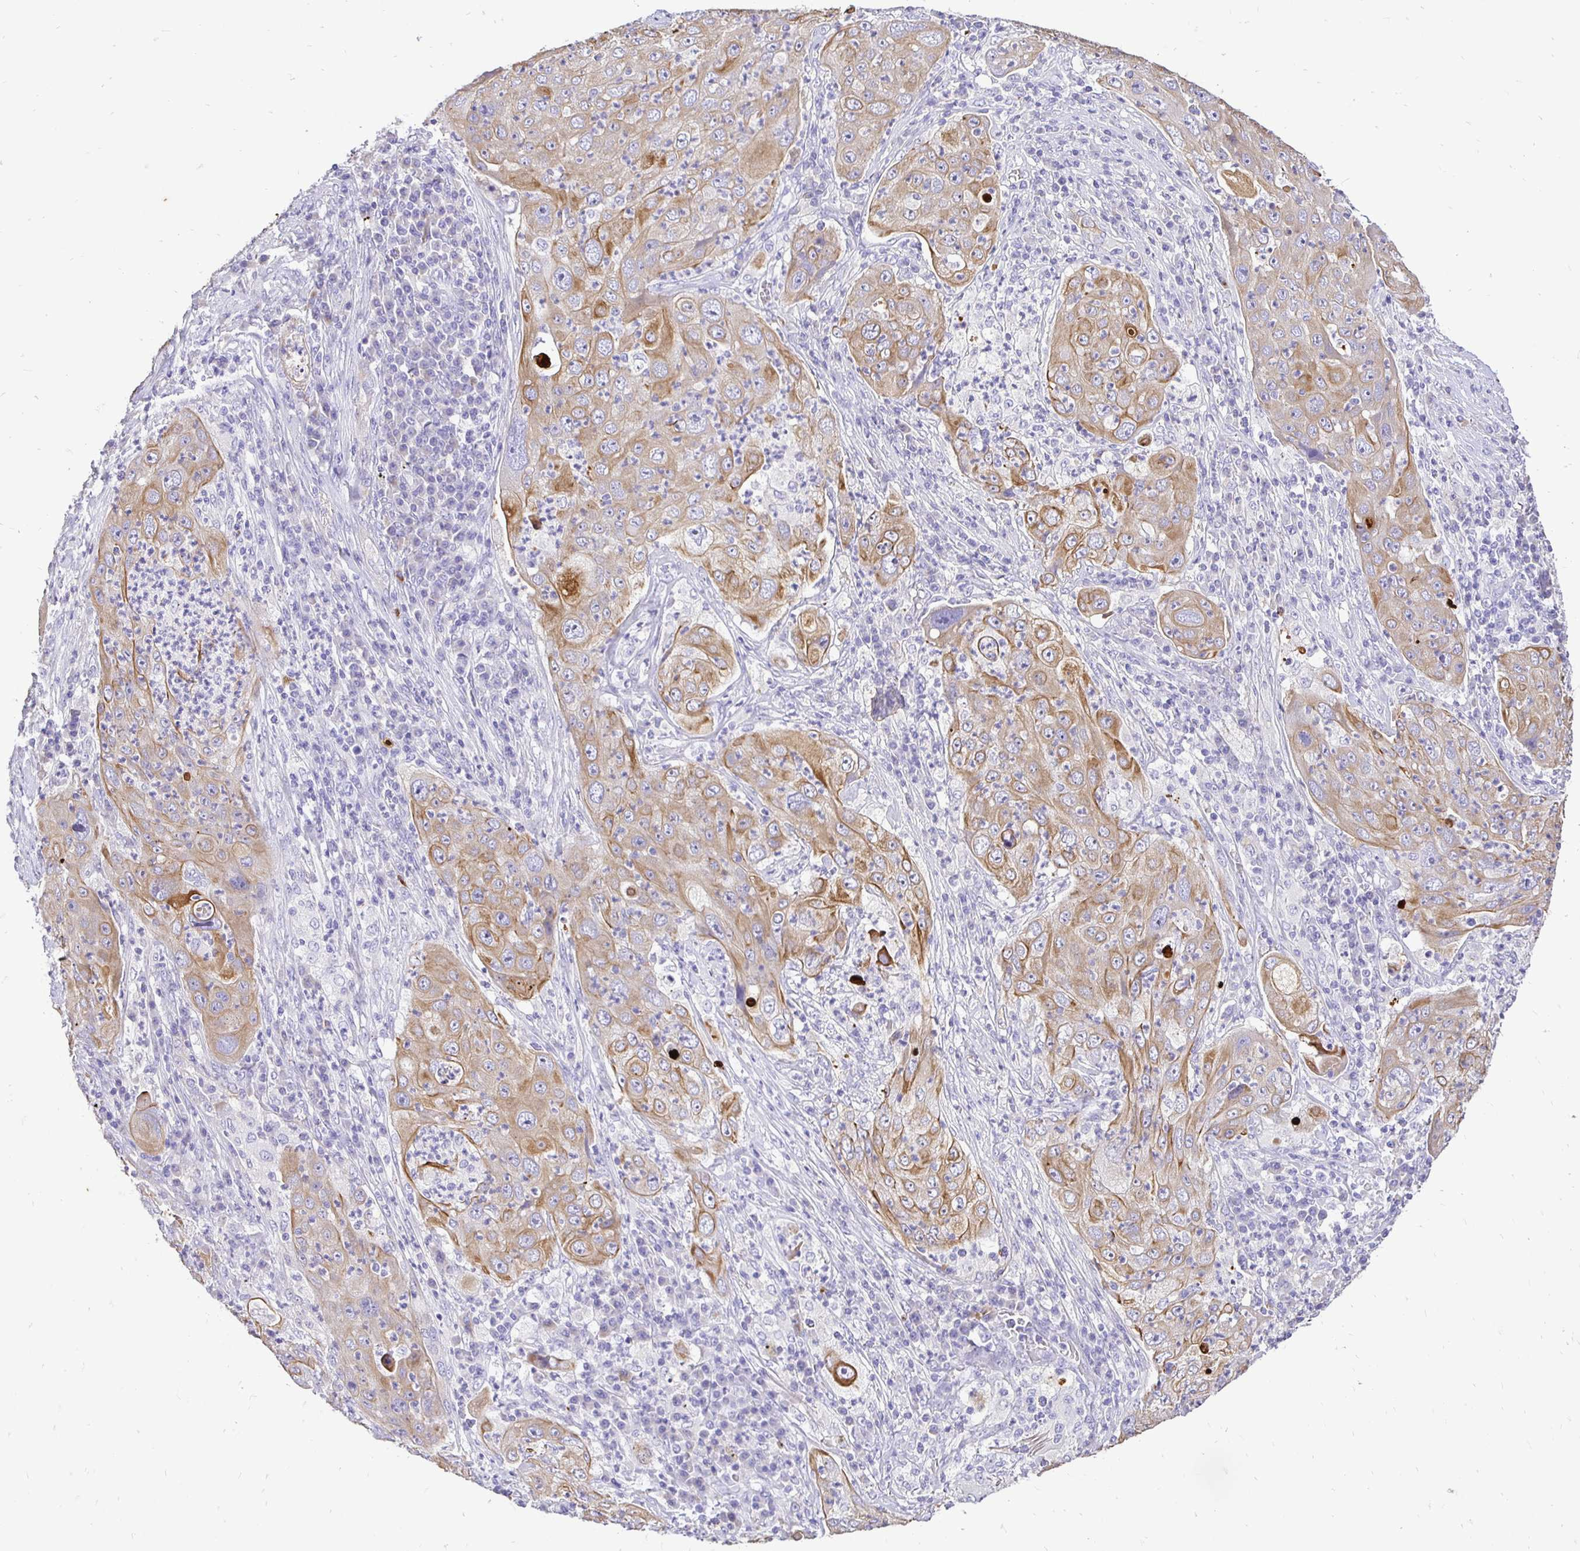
{"staining": {"intensity": "moderate", "quantity": ">75%", "location": "cytoplasmic/membranous"}, "tissue": "lung cancer", "cell_type": "Tumor cells", "image_type": "cancer", "snomed": [{"axis": "morphology", "description": "Squamous cell carcinoma, NOS"}, {"axis": "topography", "description": "Lung"}], "caption": "Brown immunohistochemical staining in squamous cell carcinoma (lung) exhibits moderate cytoplasmic/membranous expression in approximately >75% of tumor cells.", "gene": "TAF1D", "patient": {"sex": "female", "age": 59}}